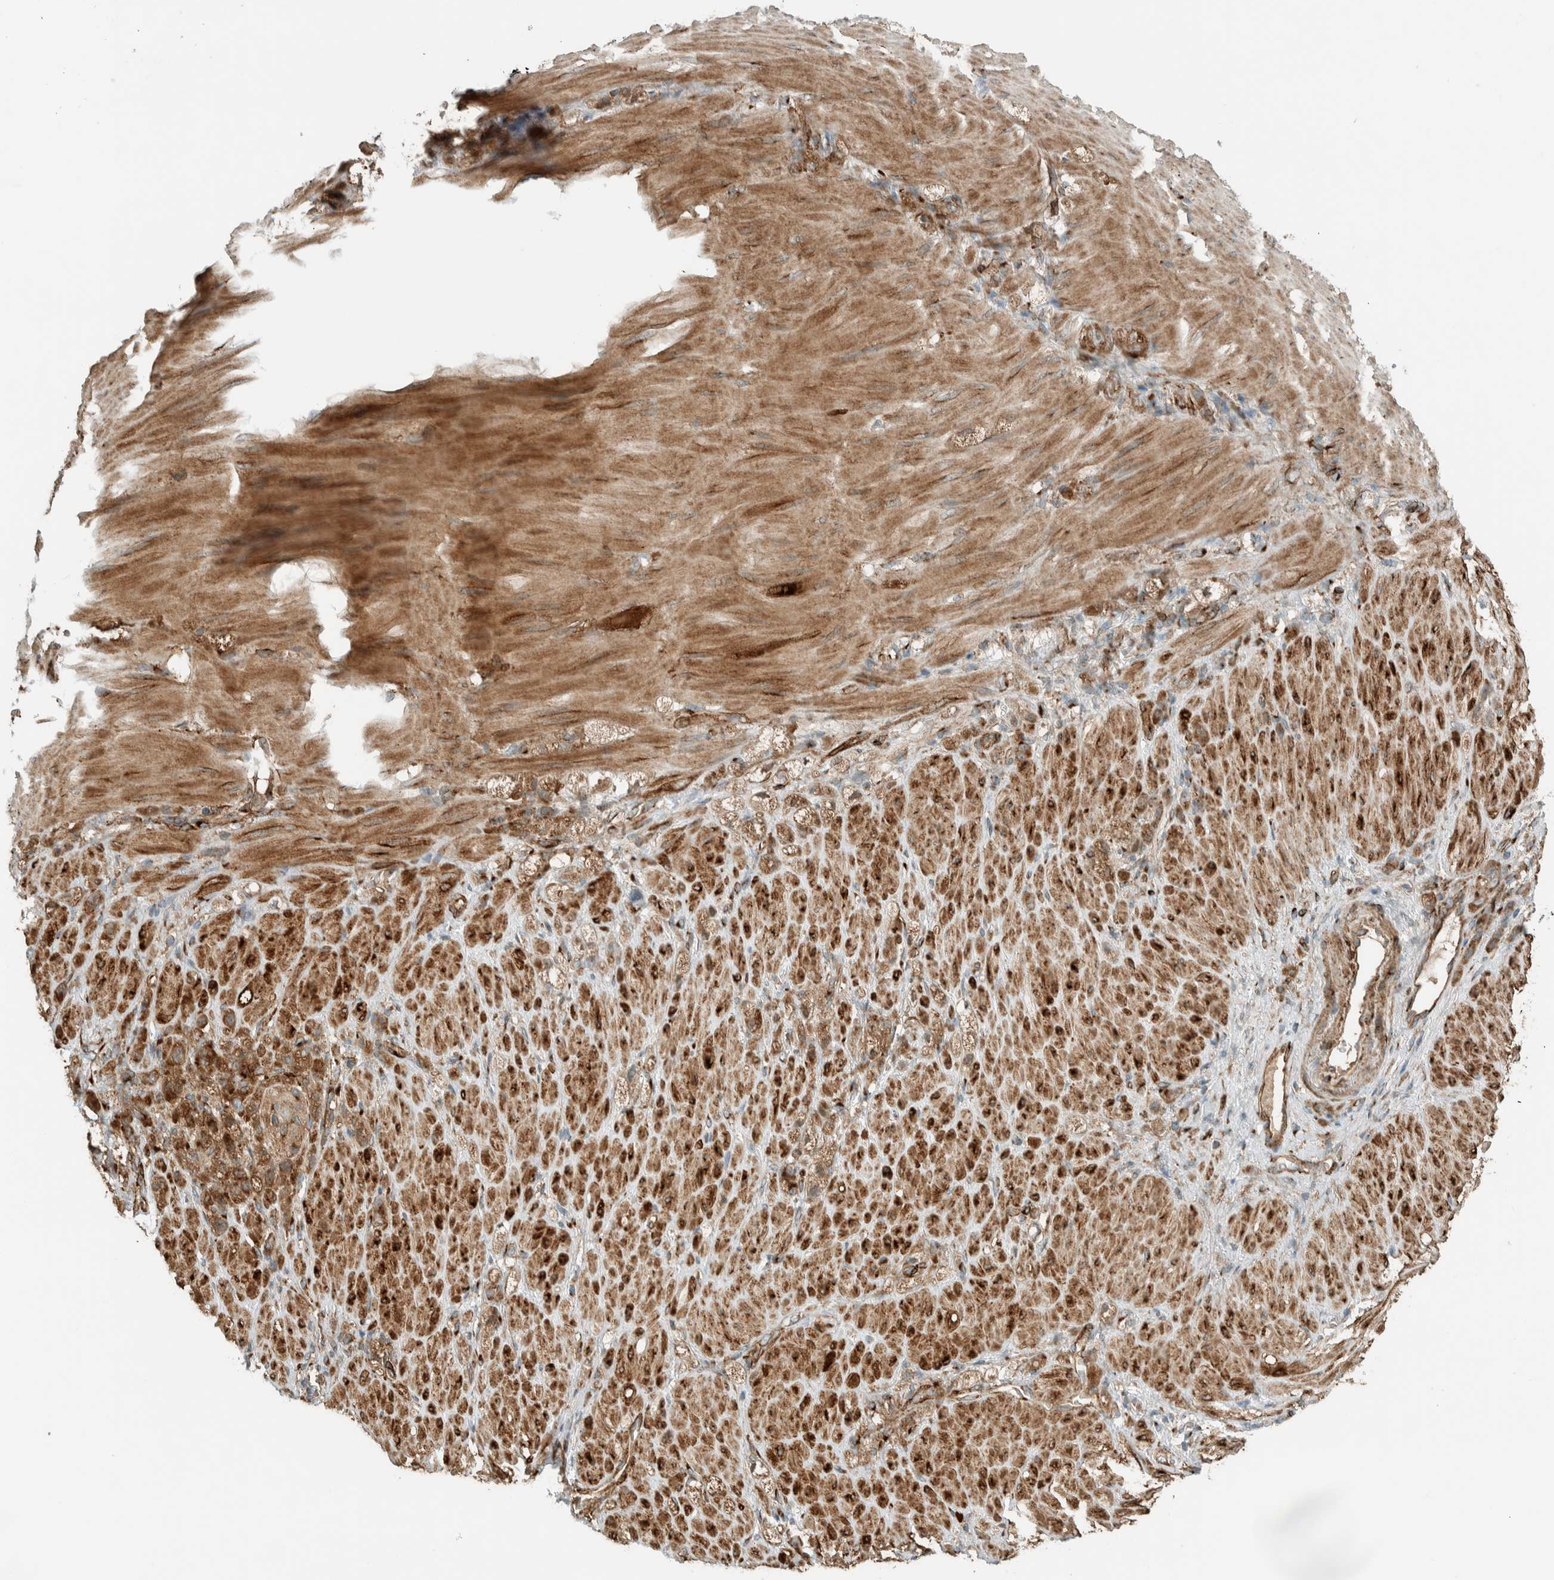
{"staining": {"intensity": "weak", "quantity": ">75%", "location": "cytoplasmic/membranous"}, "tissue": "stomach cancer", "cell_type": "Tumor cells", "image_type": "cancer", "snomed": [{"axis": "morphology", "description": "Normal tissue, NOS"}, {"axis": "morphology", "description": "Adenocarcinoma, NOS"}, {"axis": "topography", "description": "Stomach"}], "caption": "Adenocarcinoma (stomach) stained for a protein (brown) reveals weak cytoplasmic/membranous positive positivity in approximately >75% of tumor cells.", "gene": "EXOC7", "patient": {"sex": "male", "age": 82}}